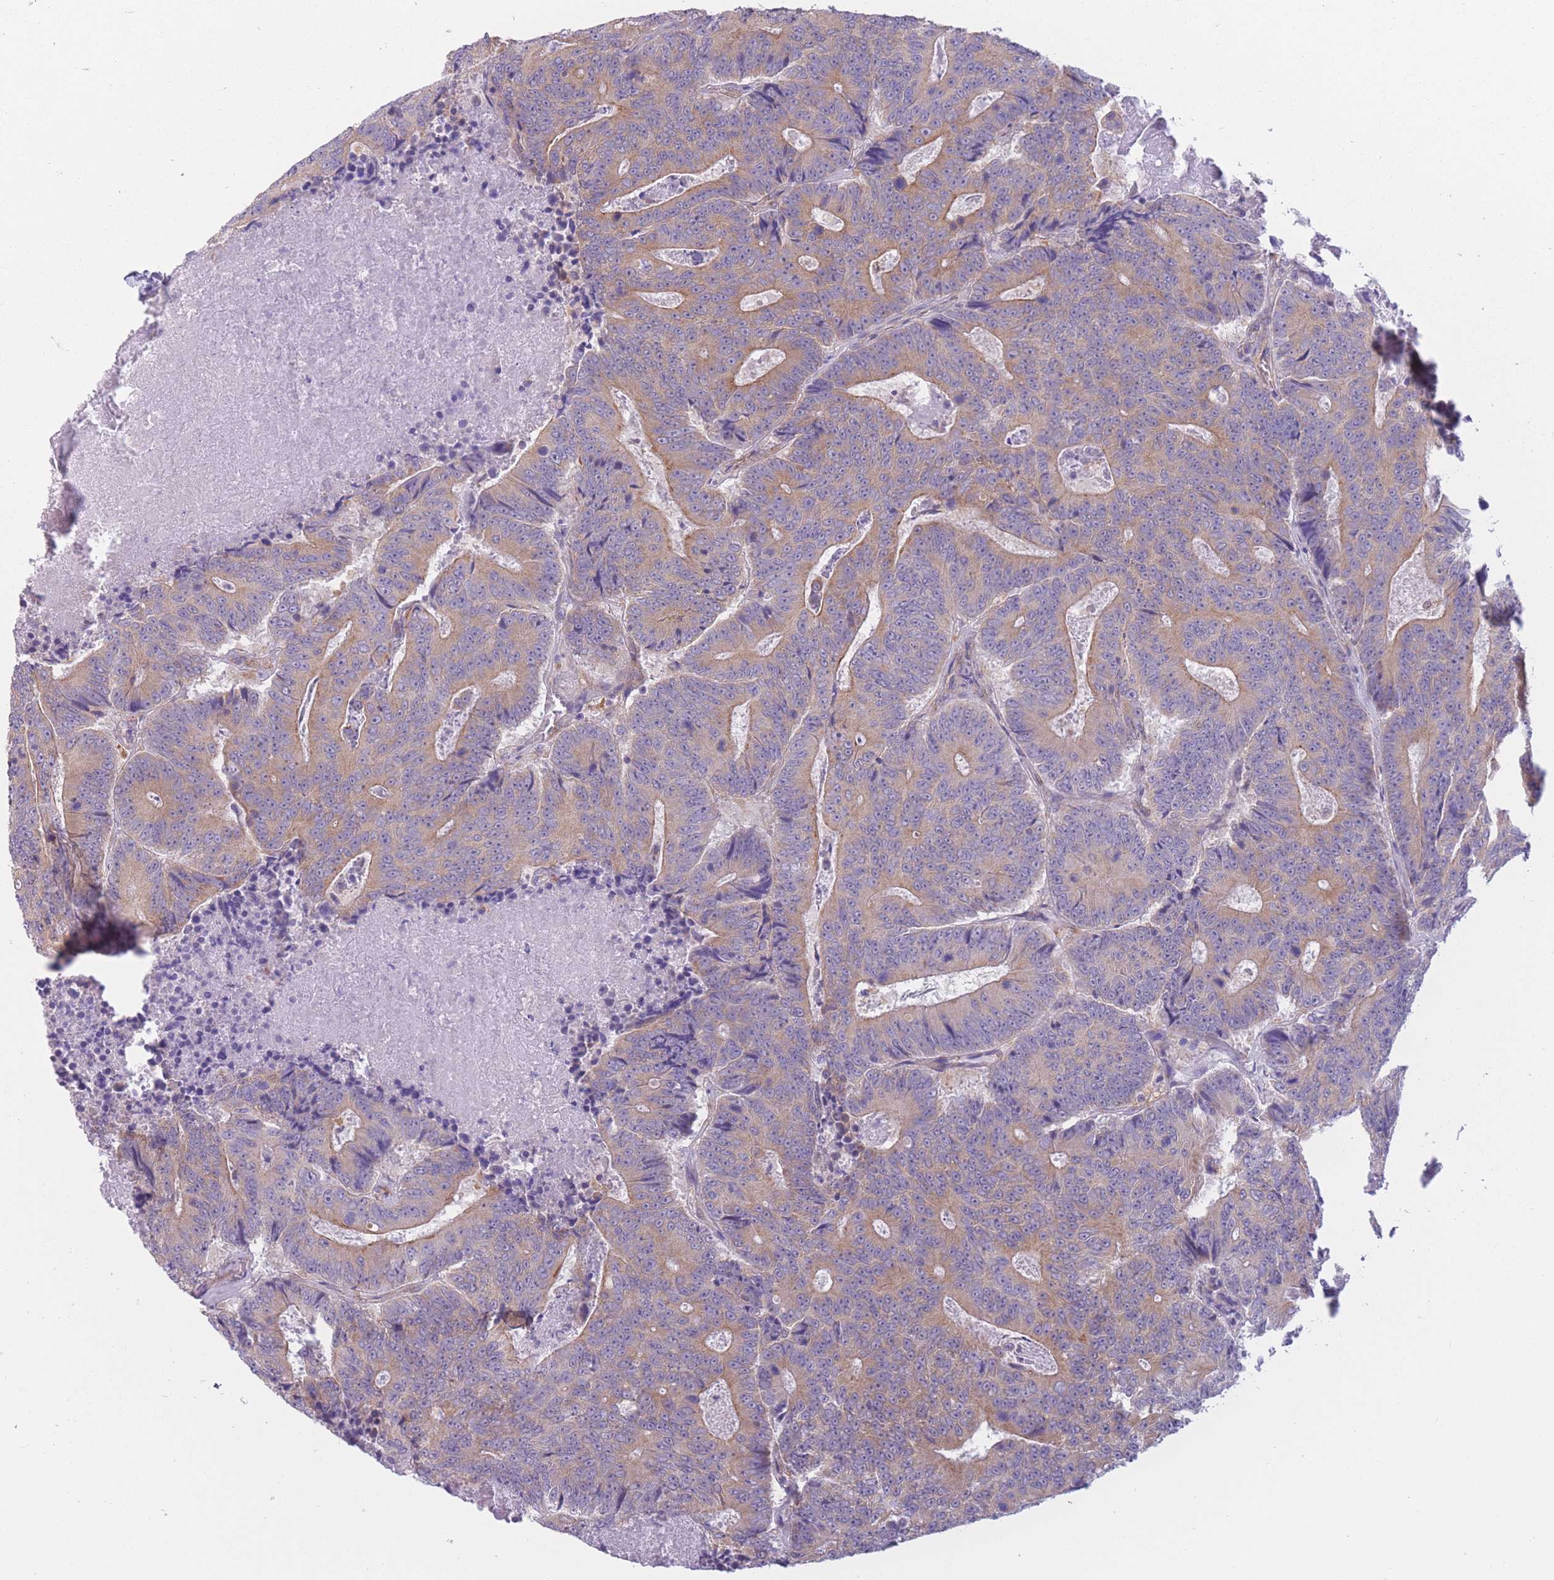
{"staining": {"intensity": "moderate", "quantity": "25%-75%", "location": "cytoplasmic/membranous"}, "tissue": "colorectal cancer", "cell_type": "Tumor cells", "image_type": "cancer", "snomed": [{"axis": "morphology", "description": "Adenocarcinoma, NOS"}, {"axis": "topography", "description": "Colon"}], "caption": "An immunohistochemistry (IHC) image of neoplastic tissue is shown. Protein staining in brown highlights moderate cytoplasmic/membranous positivity in colorectal cancer (adenocarcinoma) within tumor cells.", "gene": "SERPINB3", "patient": {"sex": "male", "age": 83}}